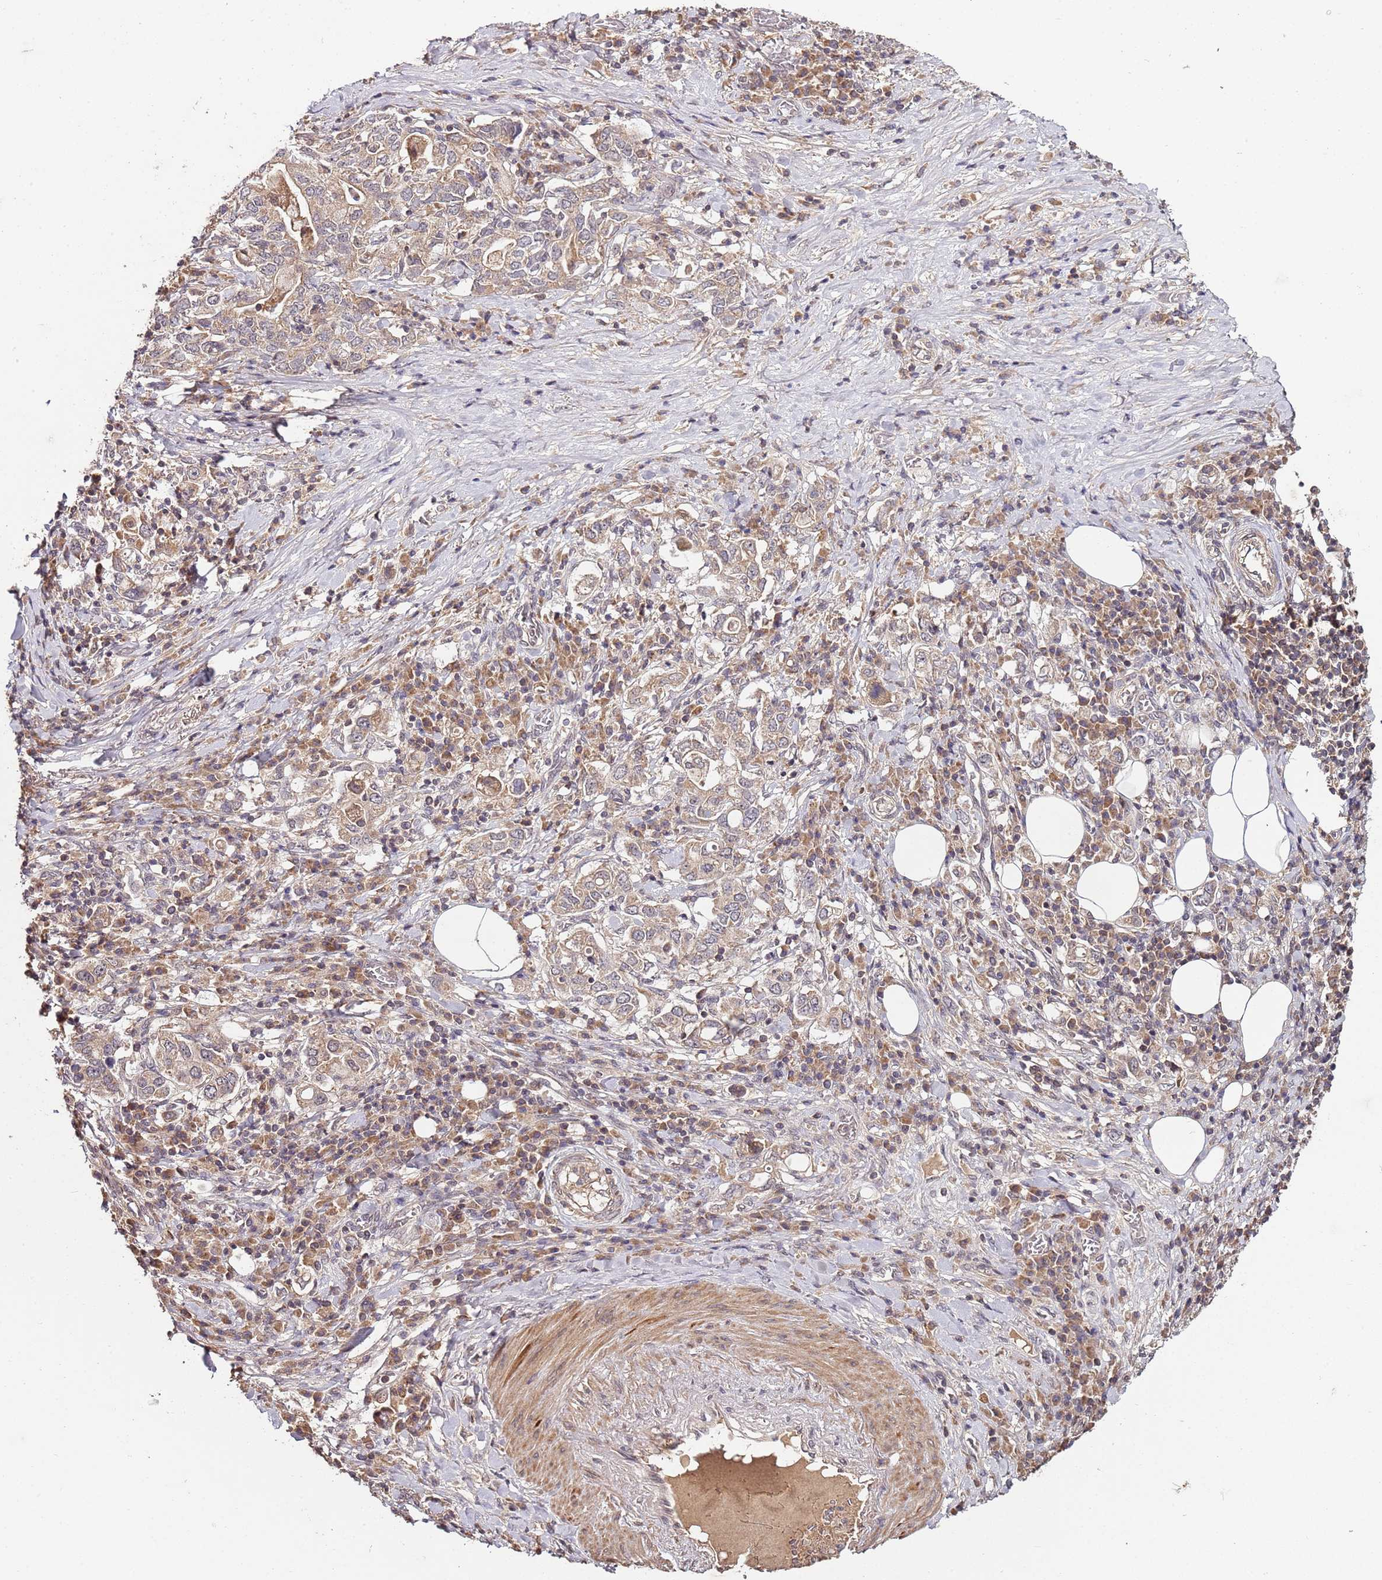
{"staining": {"intensity": "weak", "quantity": ">75%", "location": "cytoplasmic/membranous"}, "tissue": "stomach cancer", "cell_type": "Tumor cells", "image_type": "cancer", "snomed": [{"axis": "morphology", "description": "Adenocarcinoma, NOS"}, {"axis": "topography", "description": "Stomach, upper"}, {"axis": "topography", "description": "Stomach"}], "caption": "Weak cytoplasmic/membranous staining is appreciated in about >75% of tumor cells in stomach cancer (adenocarcinoma). (brown staining indicates protein expression, while blue staining denotes nuclei).", "gene": "LIN37", "patient": {"sex": "male", "age": 62}}